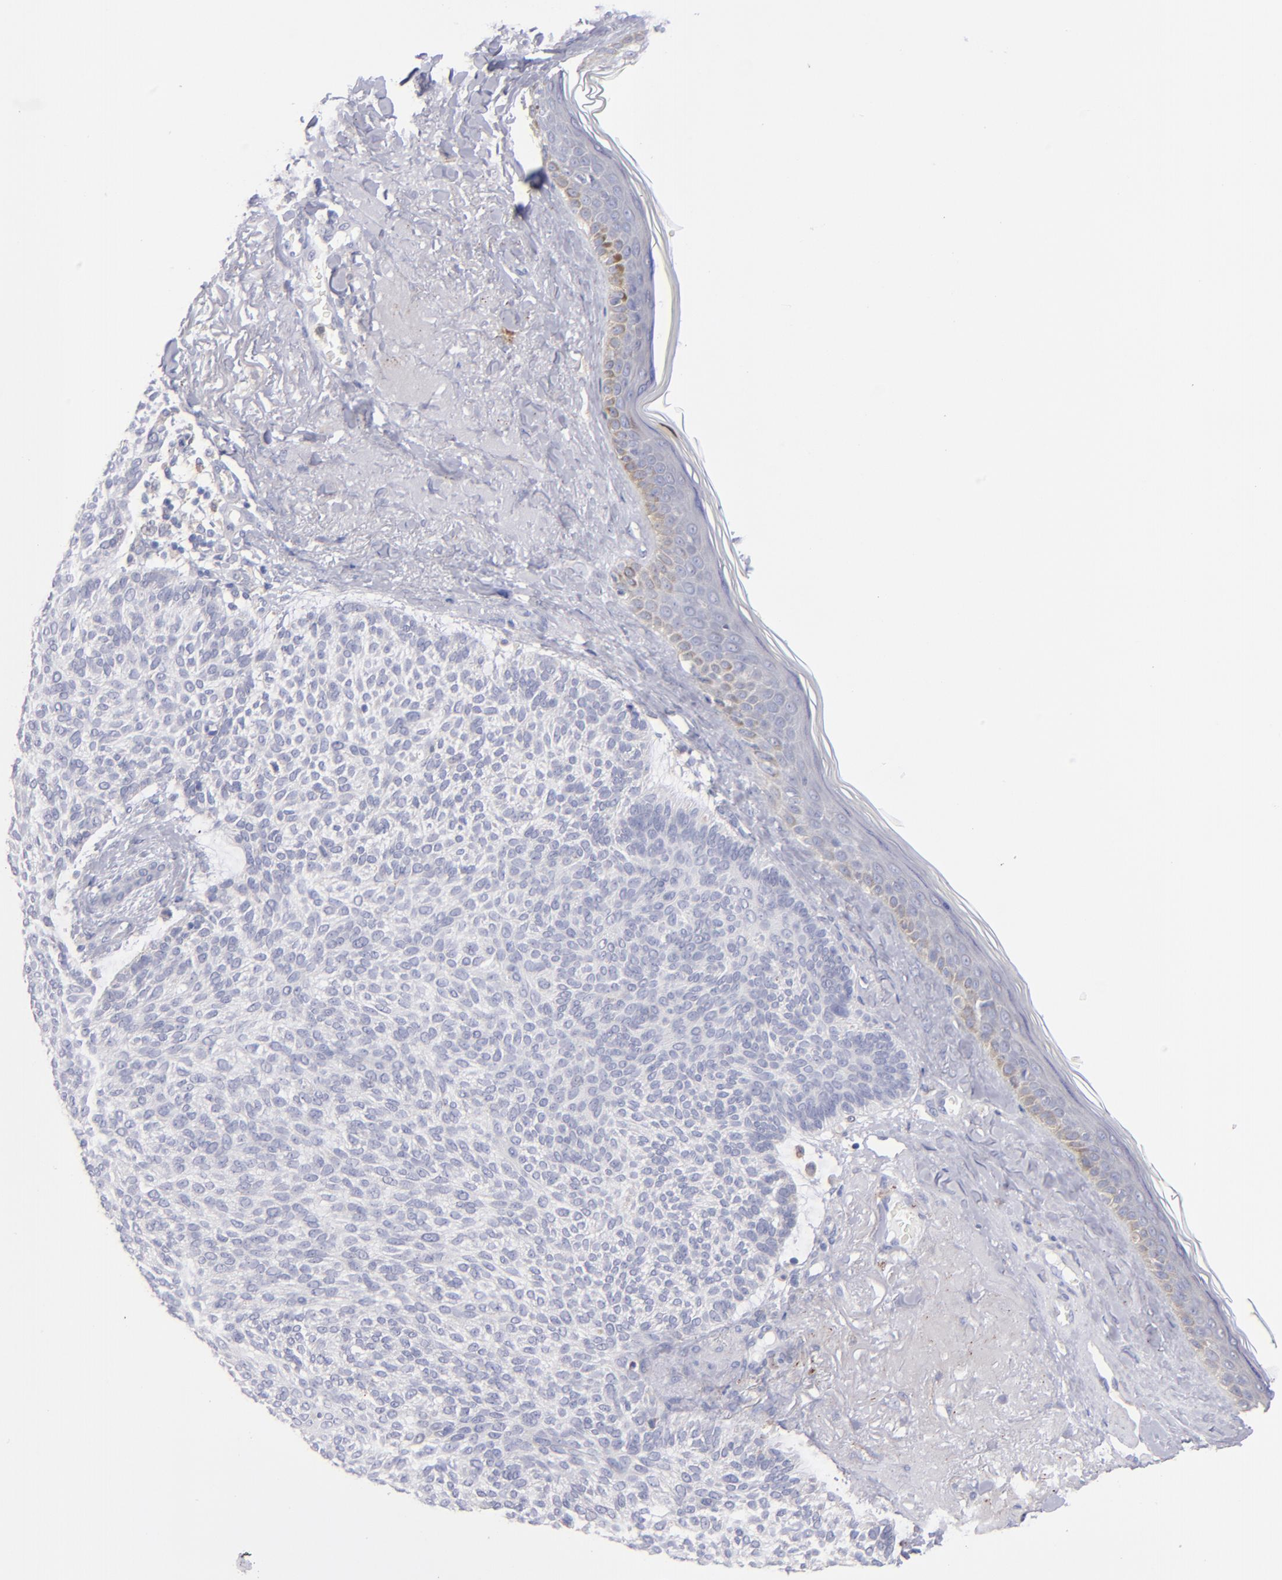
{"staining": {"intensity": "weak", "quantity": "<25%", "location": "cytoplasmic/membranous"}, "tissue": "skin cancer", "cell_type": "Tumor cells", "image_type": "cancer", "snomed": [{"axis": "morphology", "description": "Normal tissue, NOS"}, {"axis": "morphology", "description": "Basal cell carcinoma"}, {"axis": "topography", "description": "Skin"}], "caption": "This histopathology image is of skin basal cell carcinoma stained with immunohistochemistry (IHC) to label a protein in brown with the nuclei are counter-stained blue. There is no expression in tumor cells. (Stains: DAB (3,3'-diaminobenzidine) immunohistochemistry (IHC) with hematoxylin counter stain, Microscopy: brightfield microscopy at high magnification).", "gene": "MFGE8", "patient": {"sex": "female", "age": 70}}